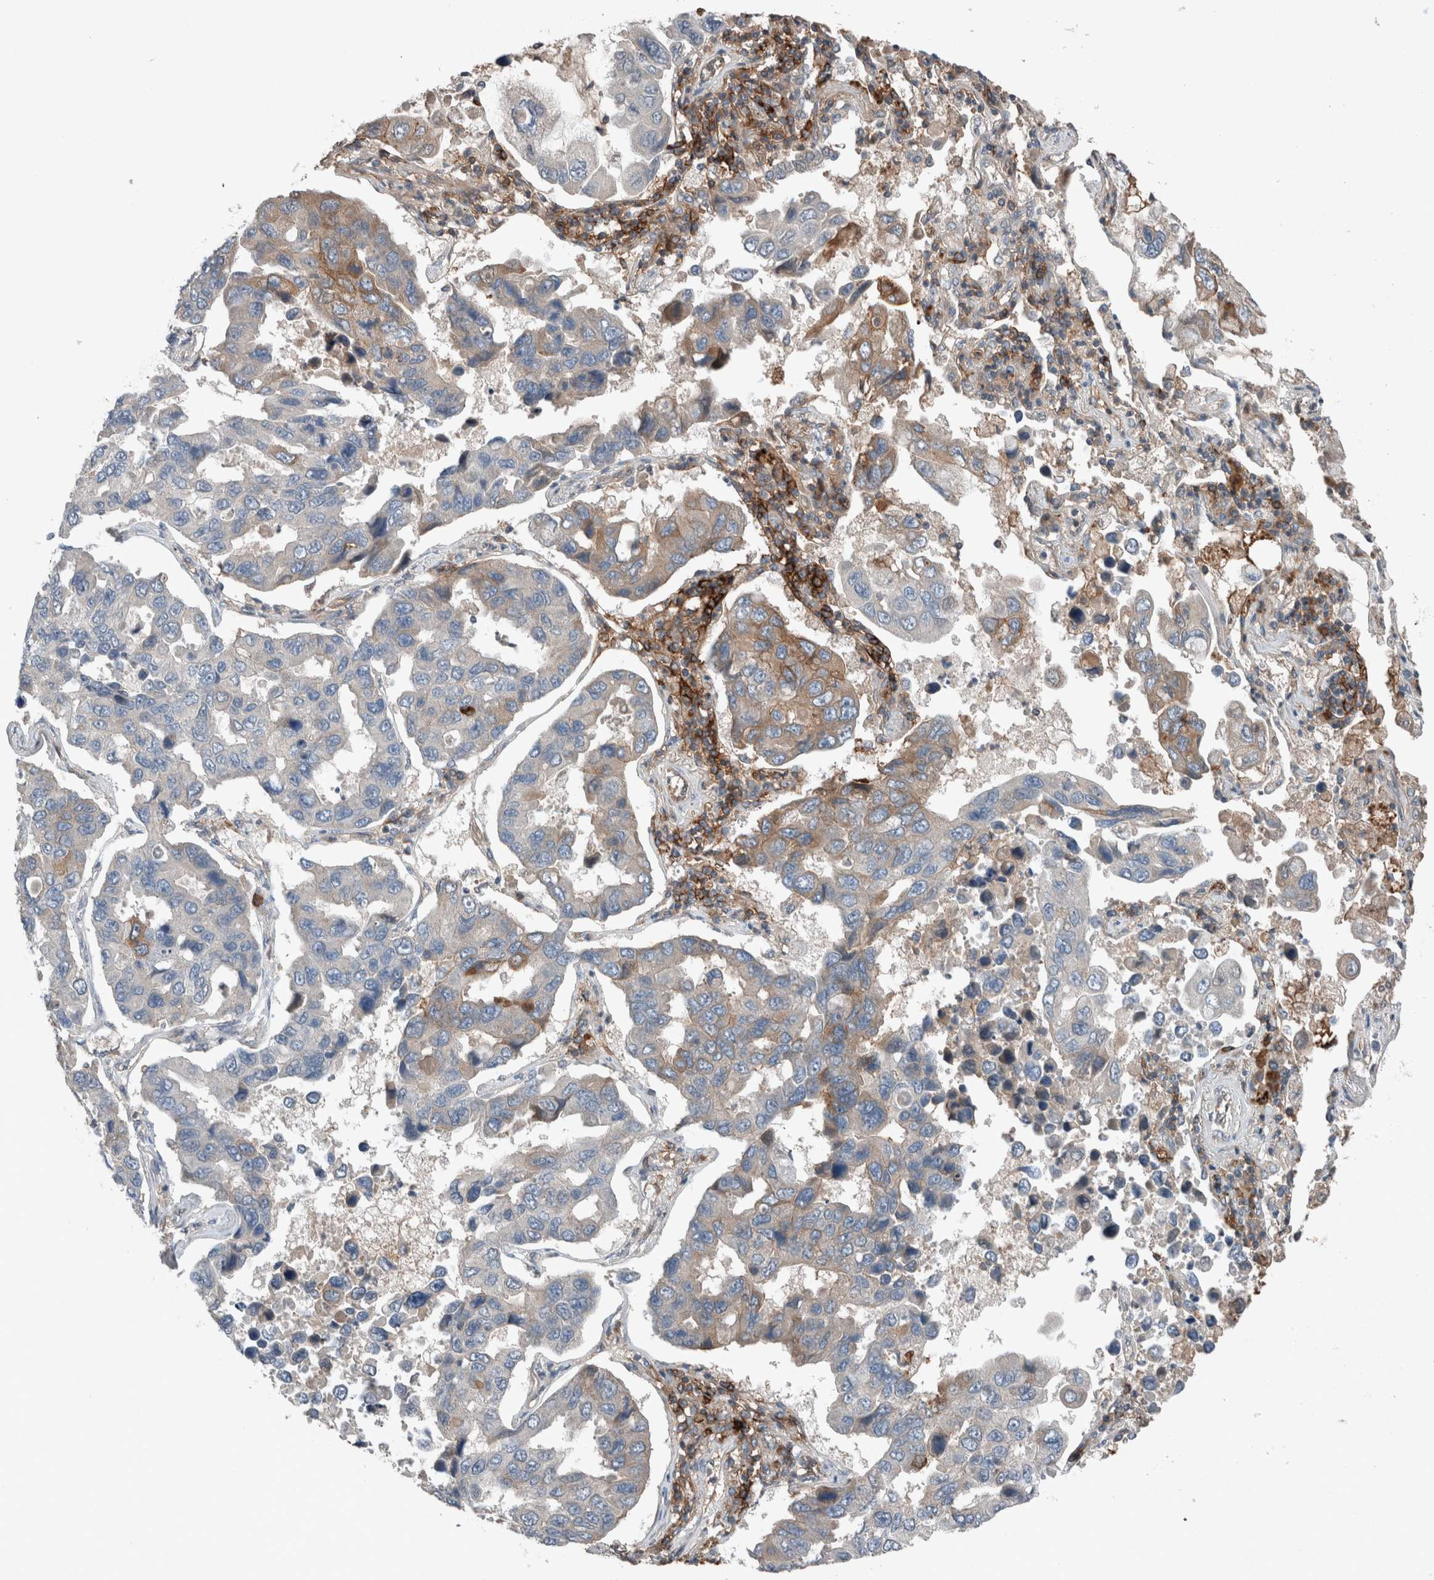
{"staining": {"intensity": "weak", "quantity": "<25%", "location": "cytoplasmic/membranous"}, "tissue": "lung cancer", "cell_type": "Tumor cells", "image_type": "cancer", "snomed": [{"axis": "morphology", "description": "Adenocarcinoma, NOS"}, {"axis": "topography", "description": "Lung"}], "caption": "The immunohistochemistry histopathology image has no significant expression in tumor cells of adenocarcinoma (lung) tissue.", "gene": "UGCG", "patient": {"sex": "male", "age": 64}}